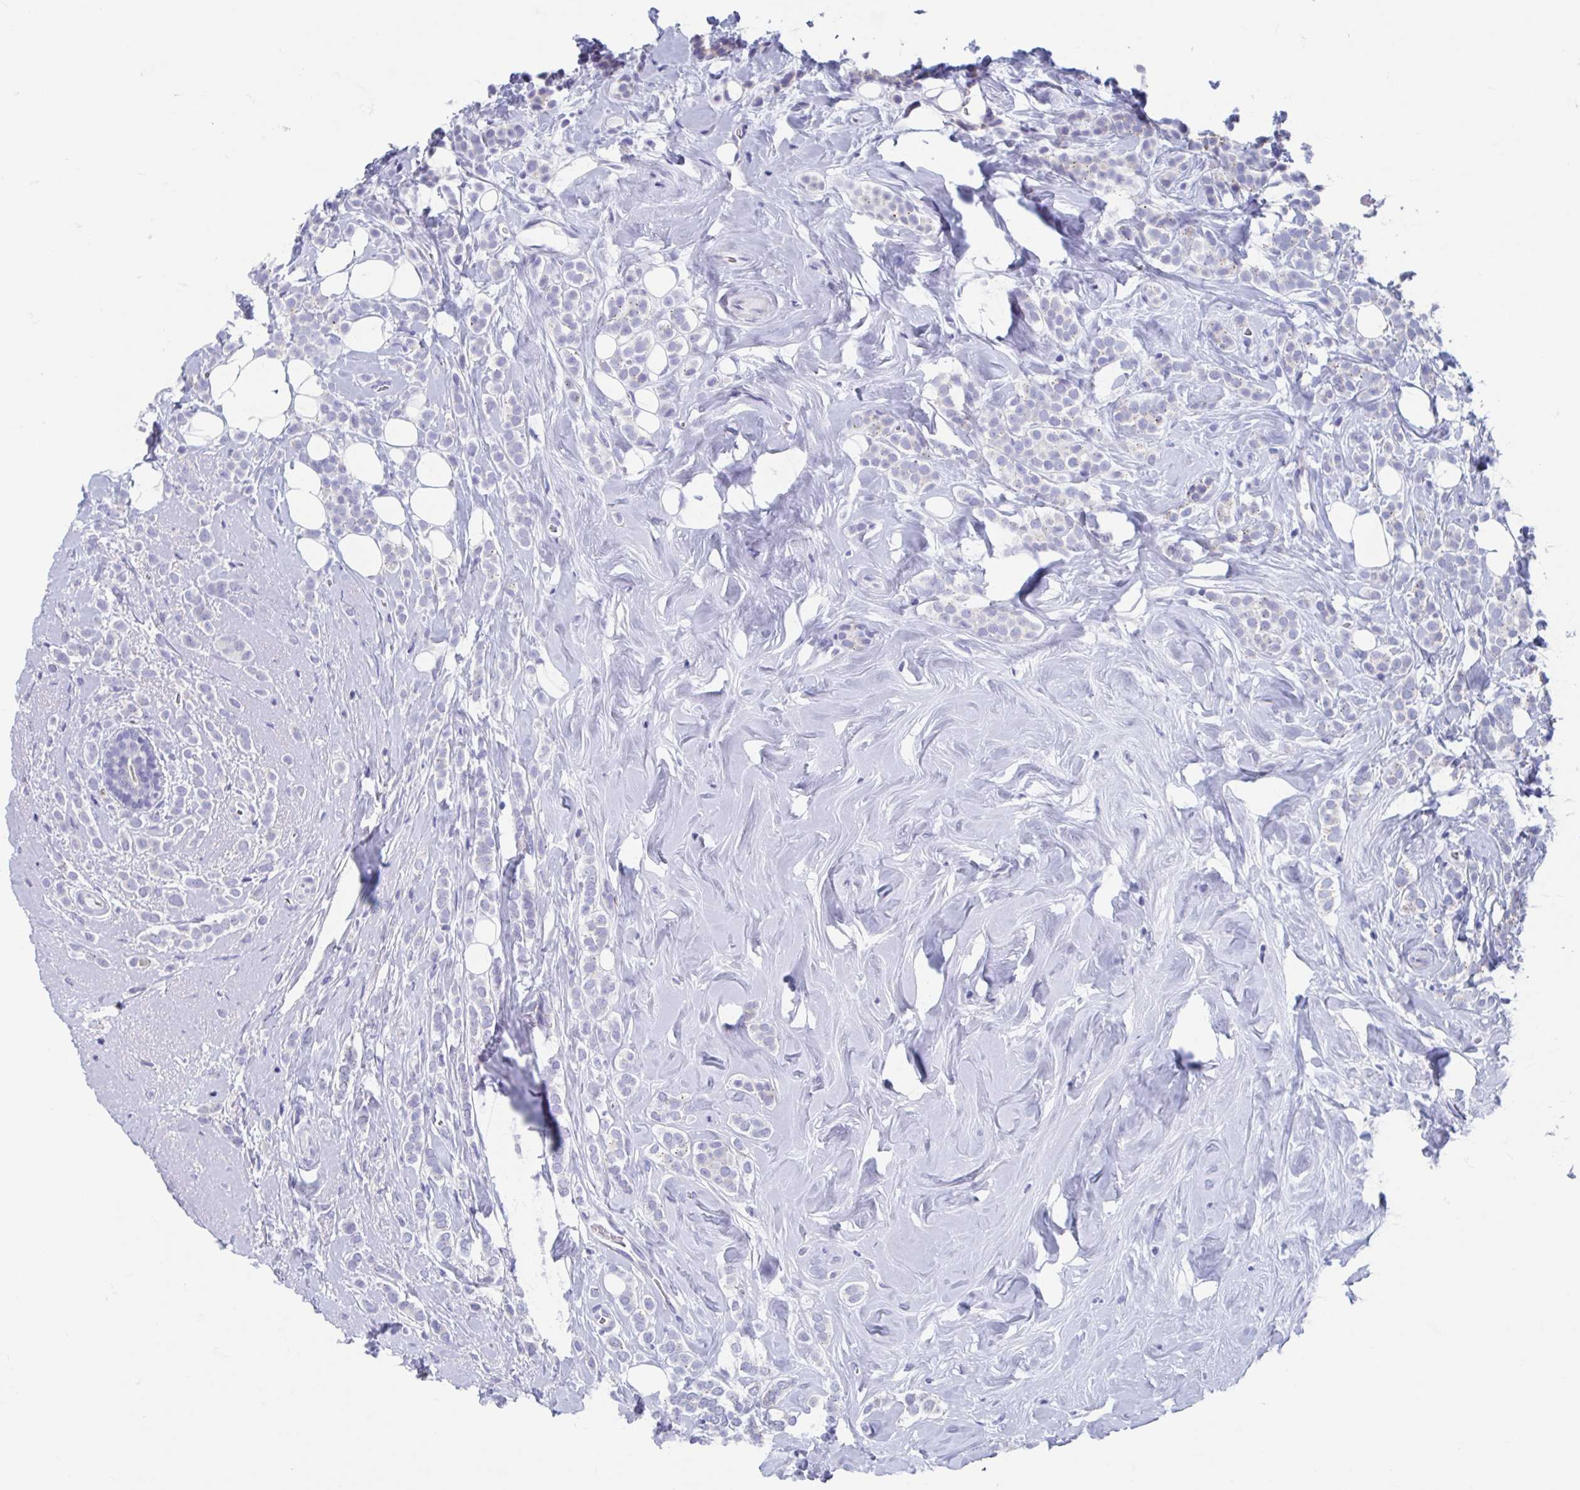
{"staining": {"intensity": "negative", "quantity": "none", "location": "none"}, "tissue": "breast cancer", "cell_type": "Tumor cells", "image_type": "cancer", "snomed": [{"axis": "morphology", "description": "Lobular carcinoma"}, {"axis": "topography", "description": "Breast"}], "caption": "An image of human breast cancer (lobular carcinoma) is negative for staining in tumor cells.", "gene": "SHCBP1L", "patient": {"sex": "female", "age": 49}}